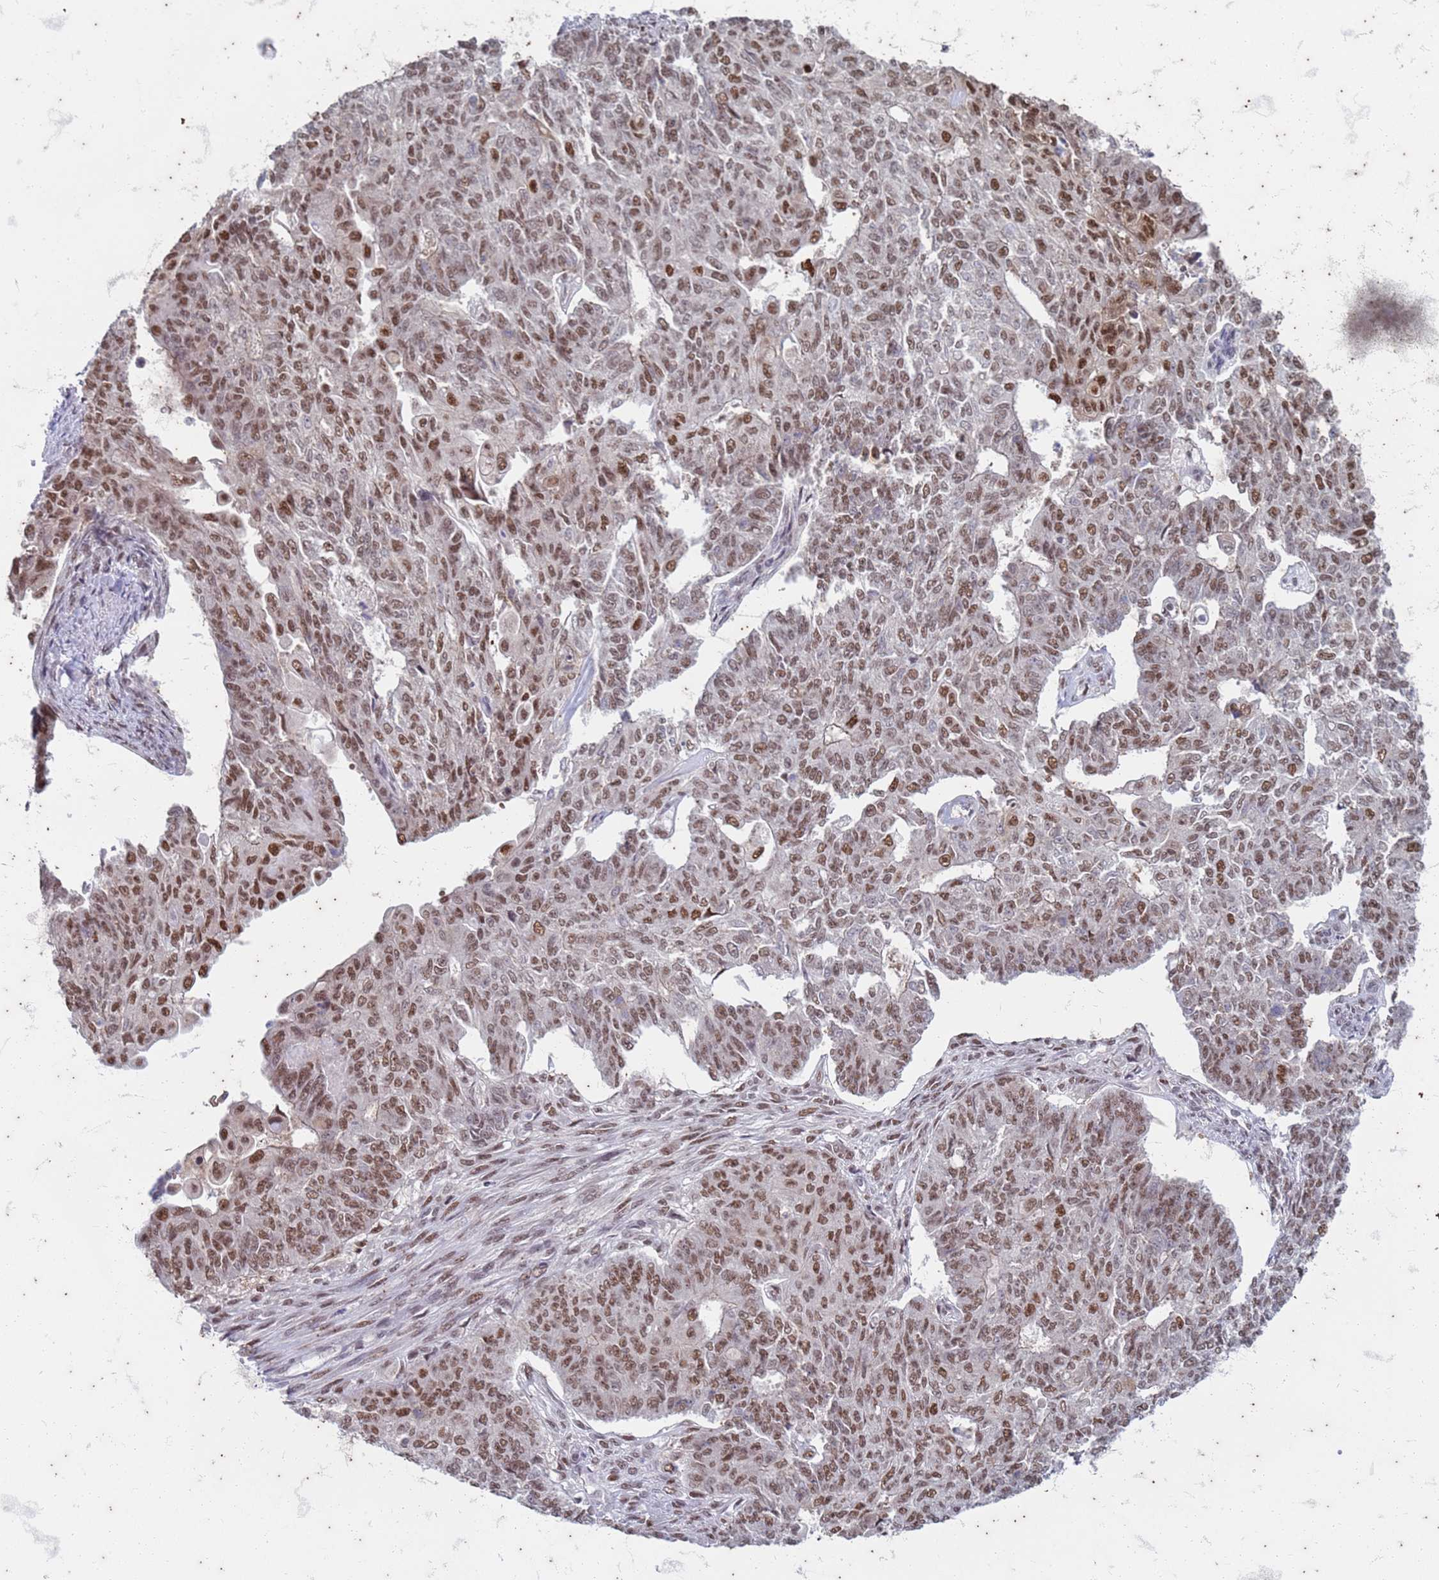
{"staining": {"intensity": "moderate", "quantity": ">75%", "location": "nuclear"}, "tissue": "endometrial cancer", "cell_type": "Tumor cells", "image_type": "cancer", "snomed": [{"axis": "morphology", "description": "Adenocarcinoma, NOS"}, {"axis": "topography", "description": "Endometrium"}], "caption": "IHC image of neoplastic tissue: endometrial cancer (adenocarcinoma) stained using immunohistochemistry (IHC) displays medium levels of moderate protein expression localized specifically in the nuclear of tumor cells, appearing as a nuclear brown color.", "gene": "TRMT6", "patient": {"sex": "female", "age": 32}}